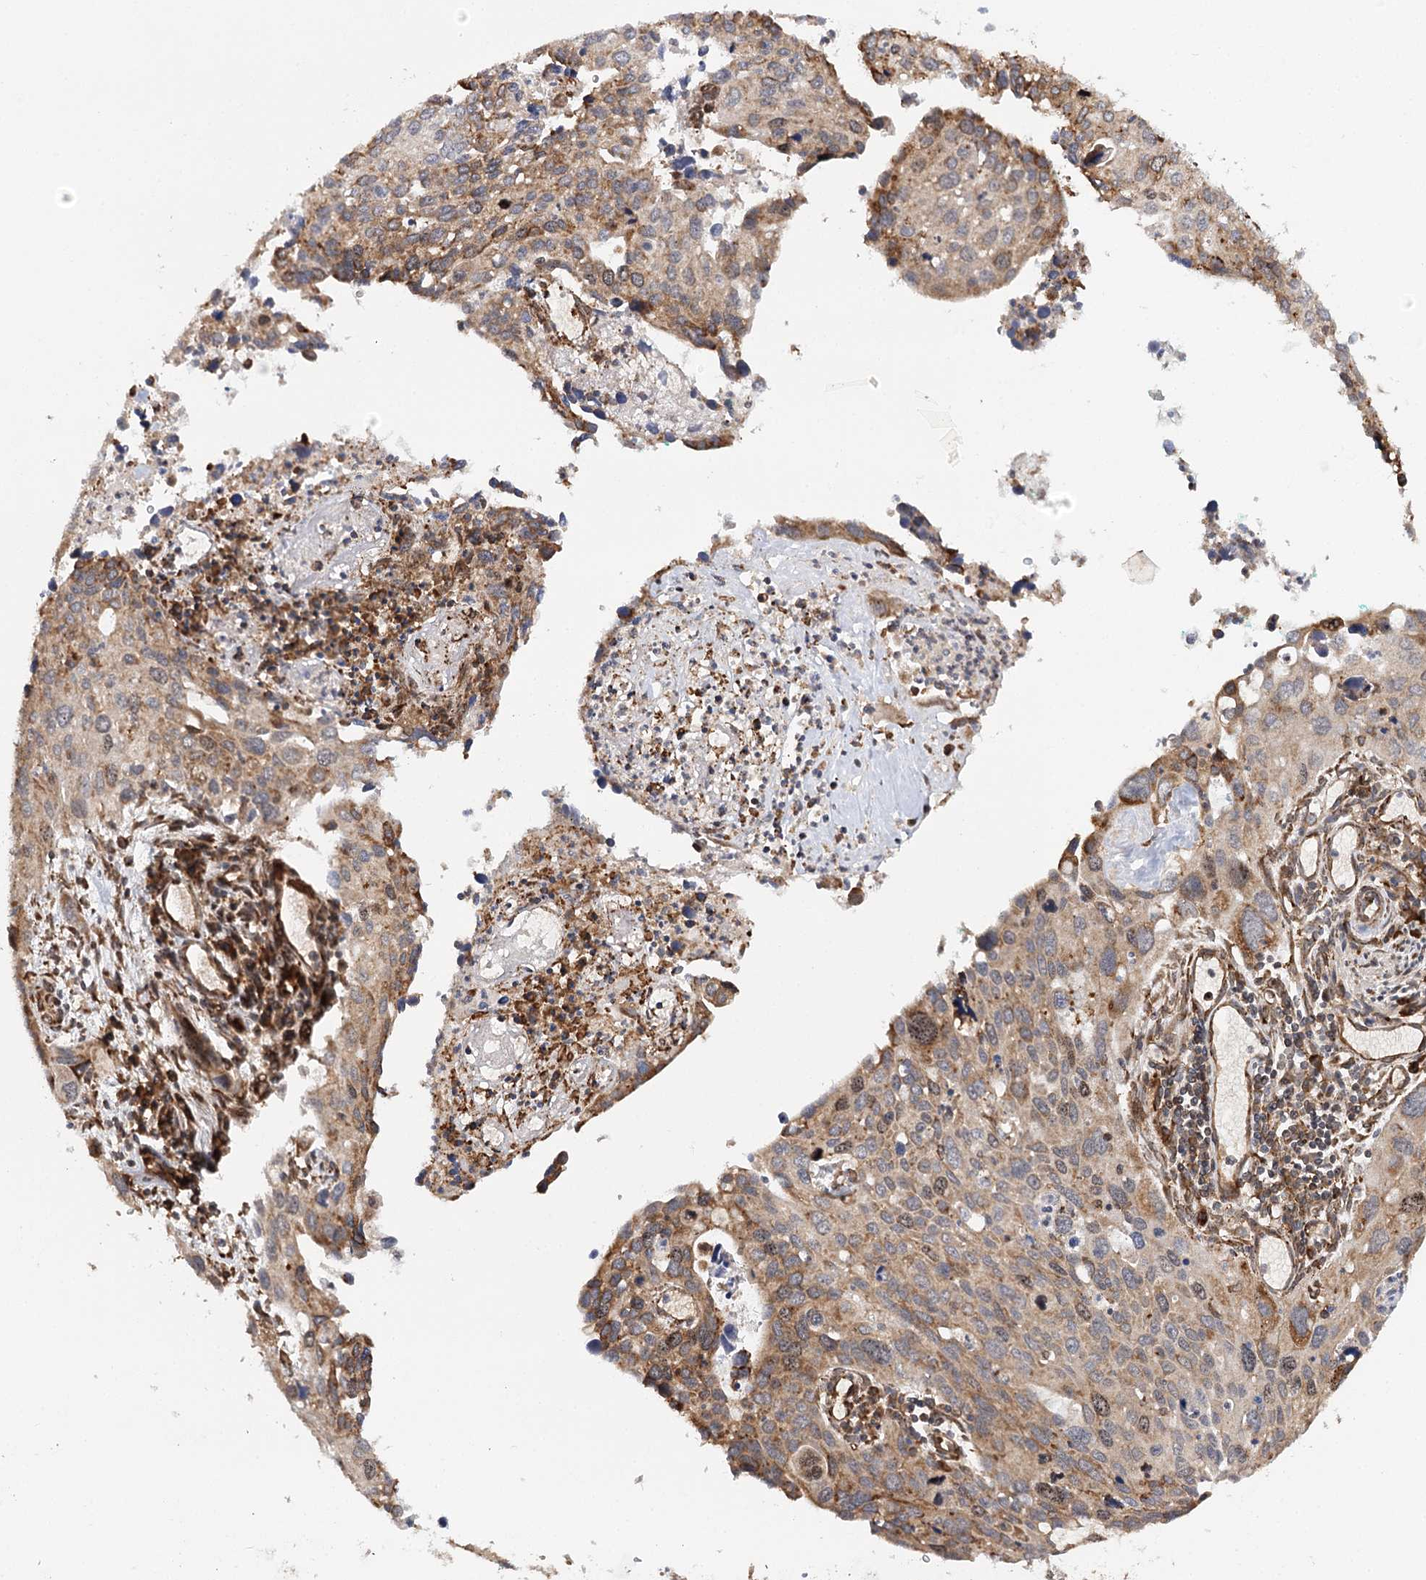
{"staining": {"intensity": "moderate", "quantity": ">75%", "location": "cytoplasmic/membranous"}, "tissue": "cervical cancer", "cell_type": "Tumor cells", "image_type": "cancer", "snomed": [{"axis": "morphology", "description": "Squamous cell carcinoma, NOS"}, {"axis": "topography", "description": "Cervix"}], "caption": "An image of cervical cancer stained for a protein demonstrates moderate cytoplasmic/membranous brown staining in tumor cells. The protein of interest is shown in brown color, while the nuclei are stained blue.", "gene": "MKNK1", "patient": {"sex": "female", "age": 55}}